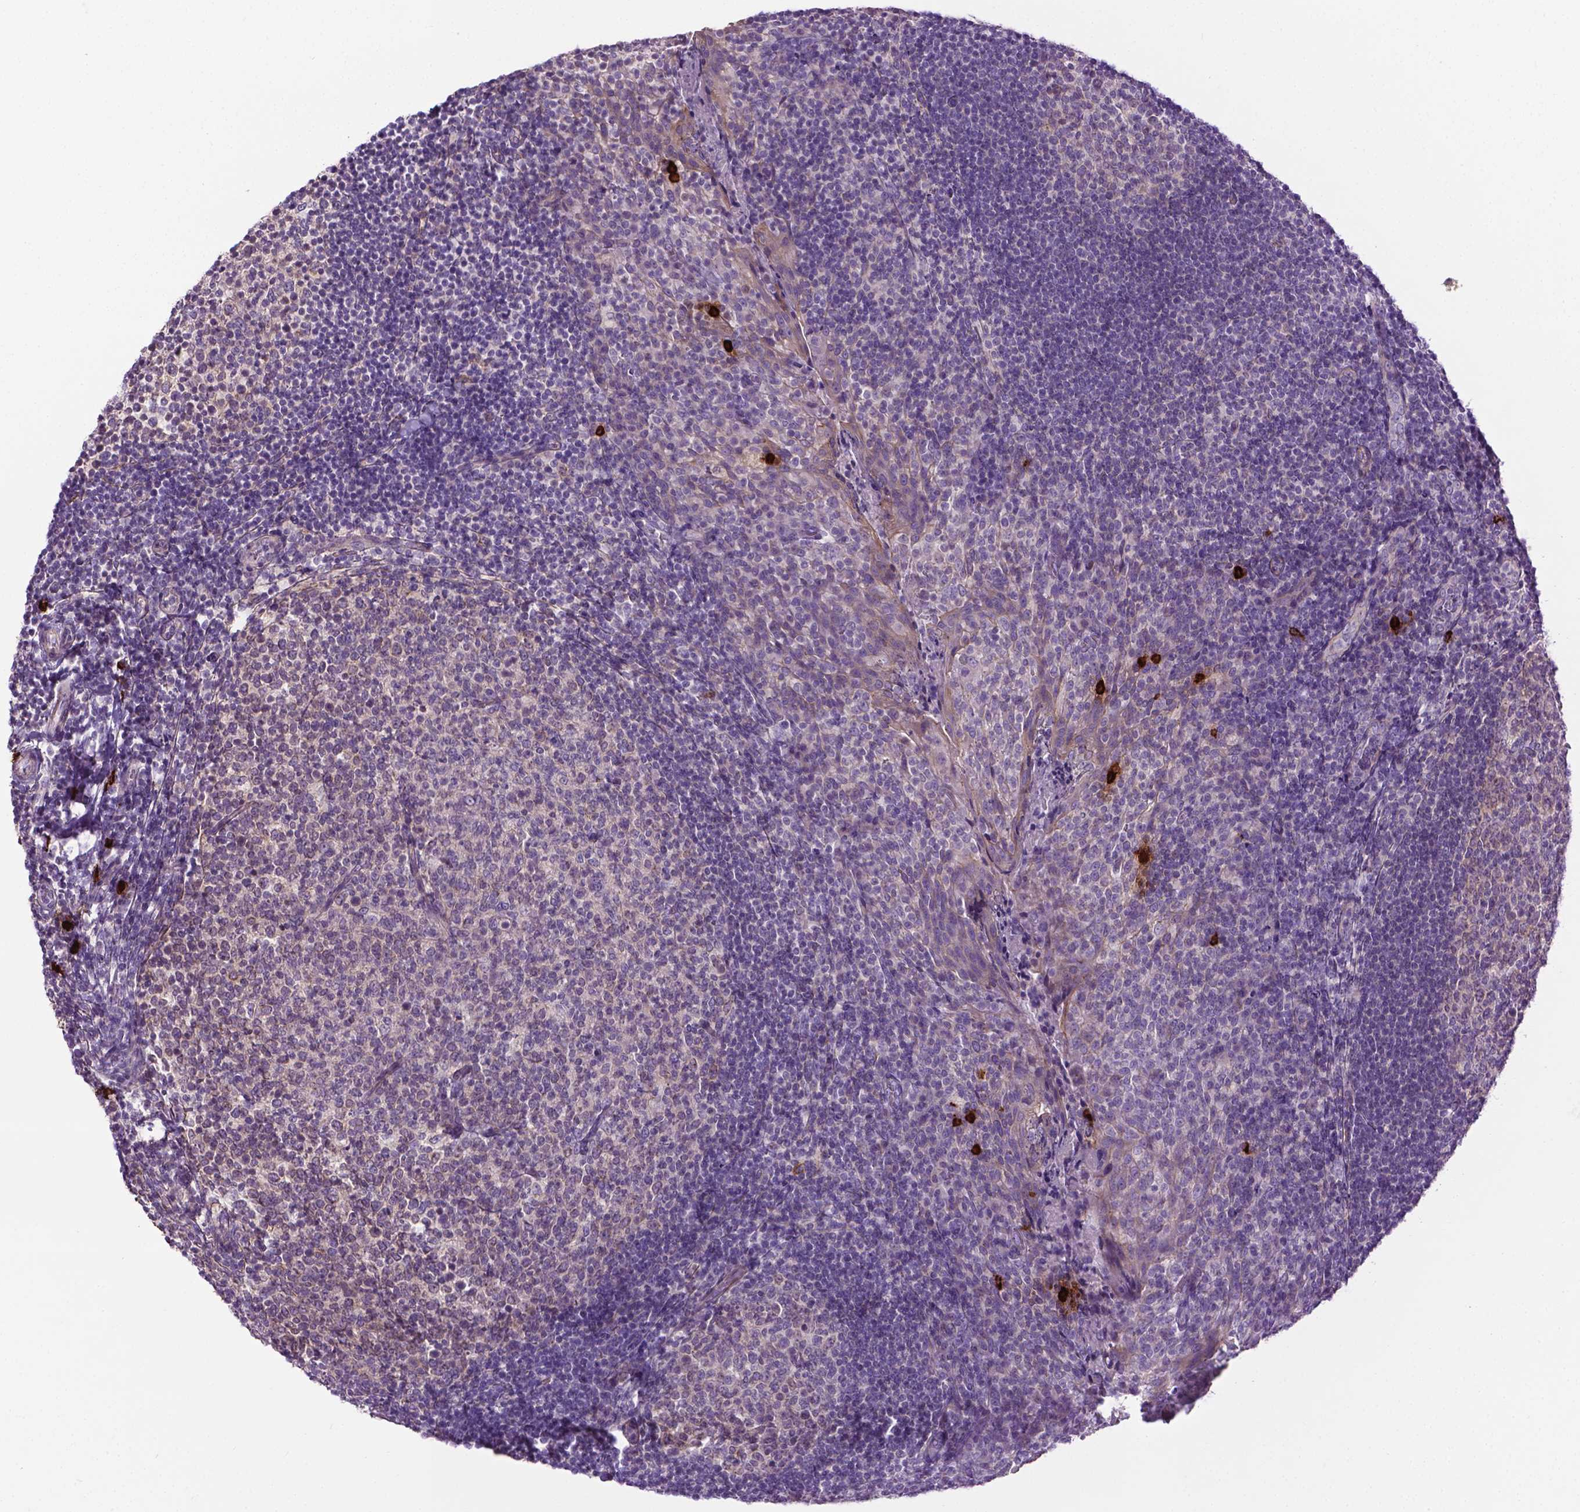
{"staining": {"intensity": "negative", "quantity": "none", "location": "none"}, "tissue": "tonsil", "cell_type": "Germinal center cells", "image_type": "normal", "snomed": [{"axis": "morphology", "description": "Normal tissue, NOS"}, {"axis": "topography", "description": "Tonsil"}], "caption": "Immunohistochemistry (IHC) micrograph of unremarkable tonsil: human tonsil stained with DAB (3,3'-diaminobenzidine) displays no significant protein positivity in germinal center cells. The staining was performed using DAB to visualize the protein expression in brown, while the nuclei were stained in blue with hematoxylin (Magnification: 20x).", "gene": "SPECC1L", "patient": {"sex": "female", "age": 10}}